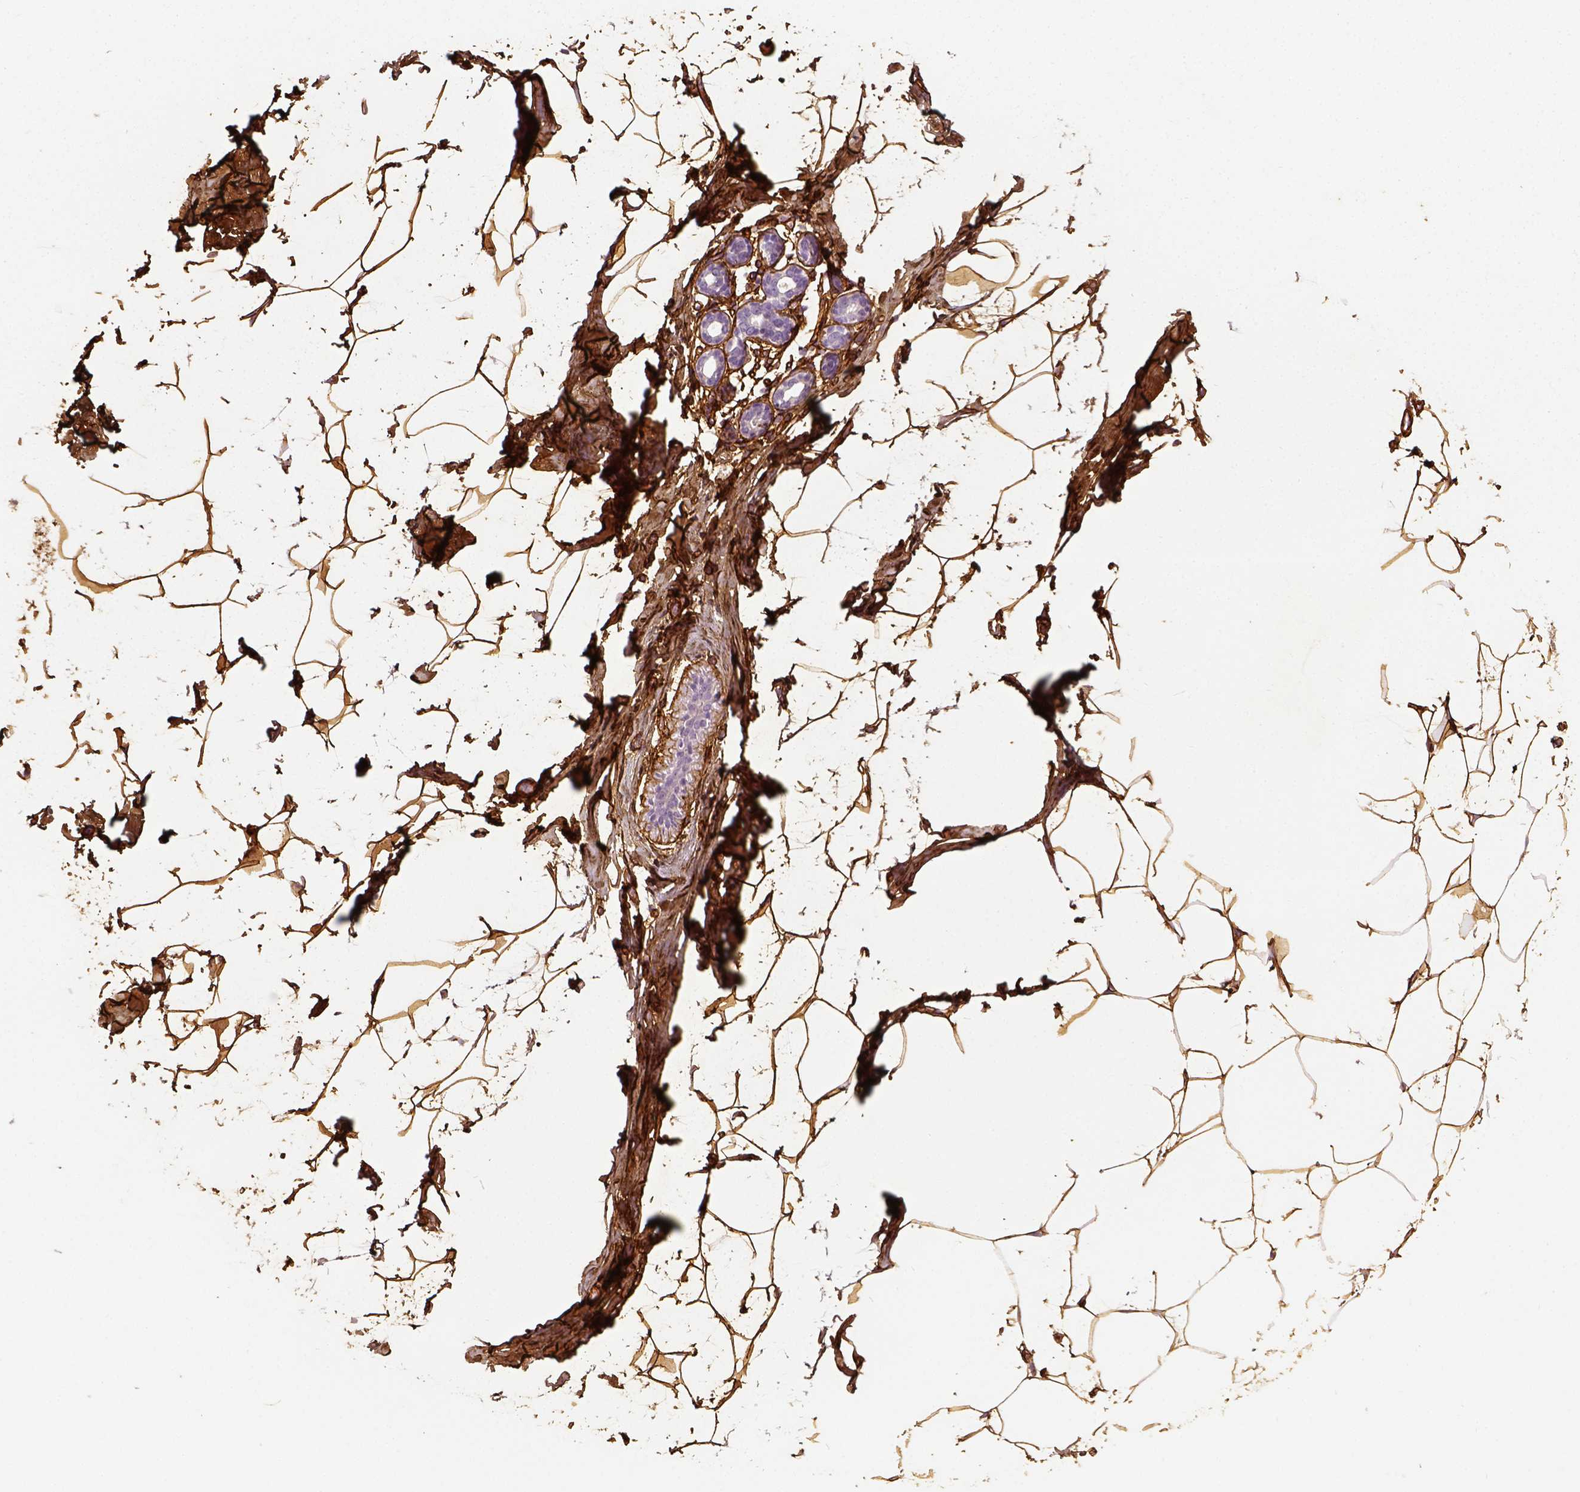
{"staining": {"intensity": "strong", "quantity": ">75%", "location": "cytoplasmic/membranous"}, "tissue": "breast", "cell_type": "Adipocytes", "image_type": "normal", "snomed": [{"axis": "morphology", "description": "Normal tissue, NOS"}, {"axis": "topography", "description": "Breast"}], "caption": "Breast stained with DAB (3,3'-diaminobenzidine) immunohistochemistry (IHC) demonstrates high levels of strong cytoplasmic/membranous positivity in approximately >75% of adipocytes.", "gene": "COL6A2", "patient": {"sex": "female", "age": 32}}